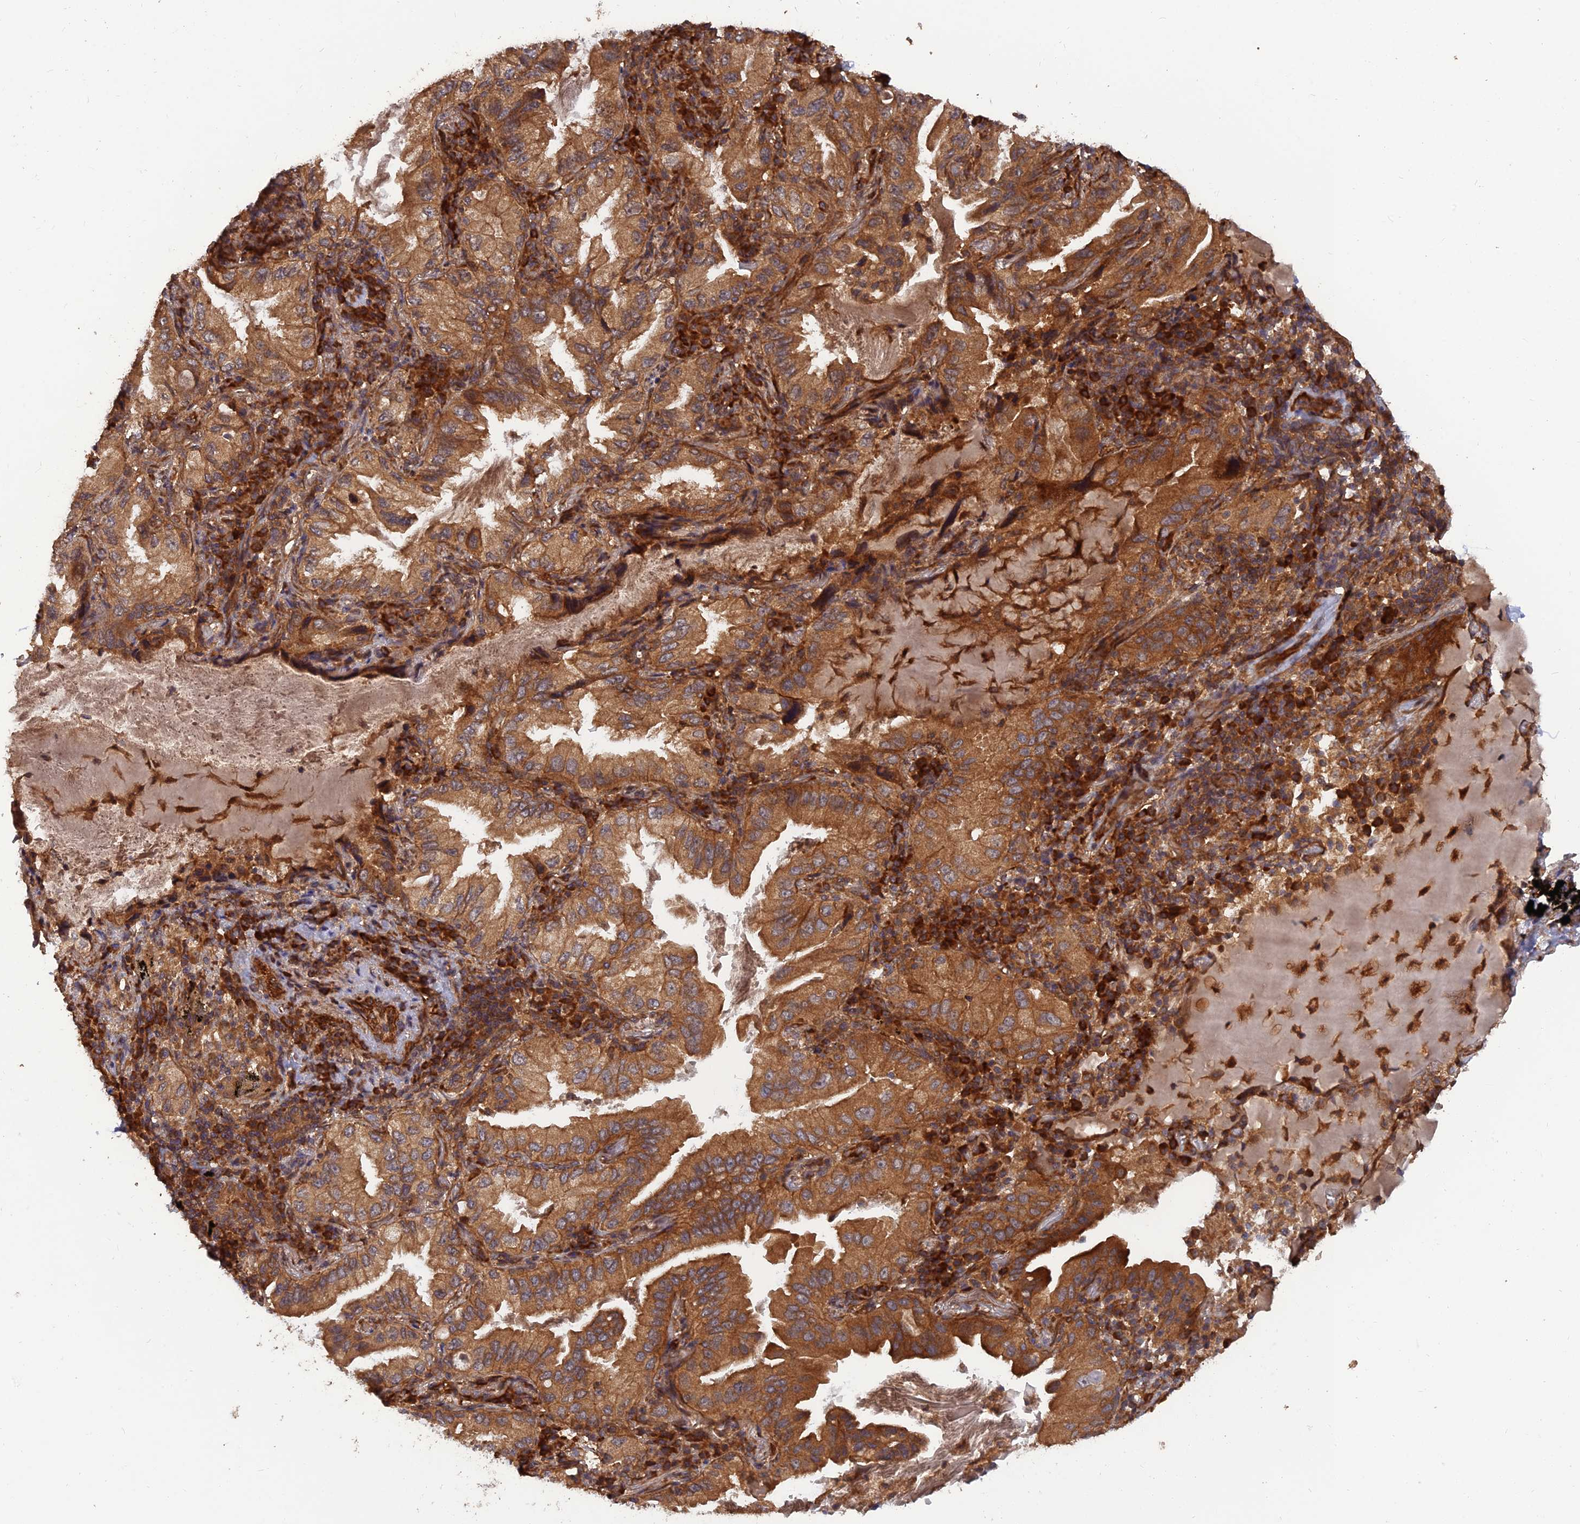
{"staining": {"intensity": "moderate", "quantity": ">75%", "location": "cytoplasmic/membranous"}, "tissue": "lung cancer", "cell_type": "Tumor cells", "image_type": "cancer", "snomed": [{"axis": "morphology", "description": "Adenocarcinoma, NOS"}, {"axis": "topography", "description": "Lung"}], "caption": "Immunohistochemical staining of lung adenocarcinoma demonstrates medium levels of moderate cytoplasmic/membranous positivity in approximately >75% of tumor cells. (Brightfield microscopy of DAB IHC at high magnification).", "gene": "RELCH", "patient": {"sex": "female", "age": 69}}